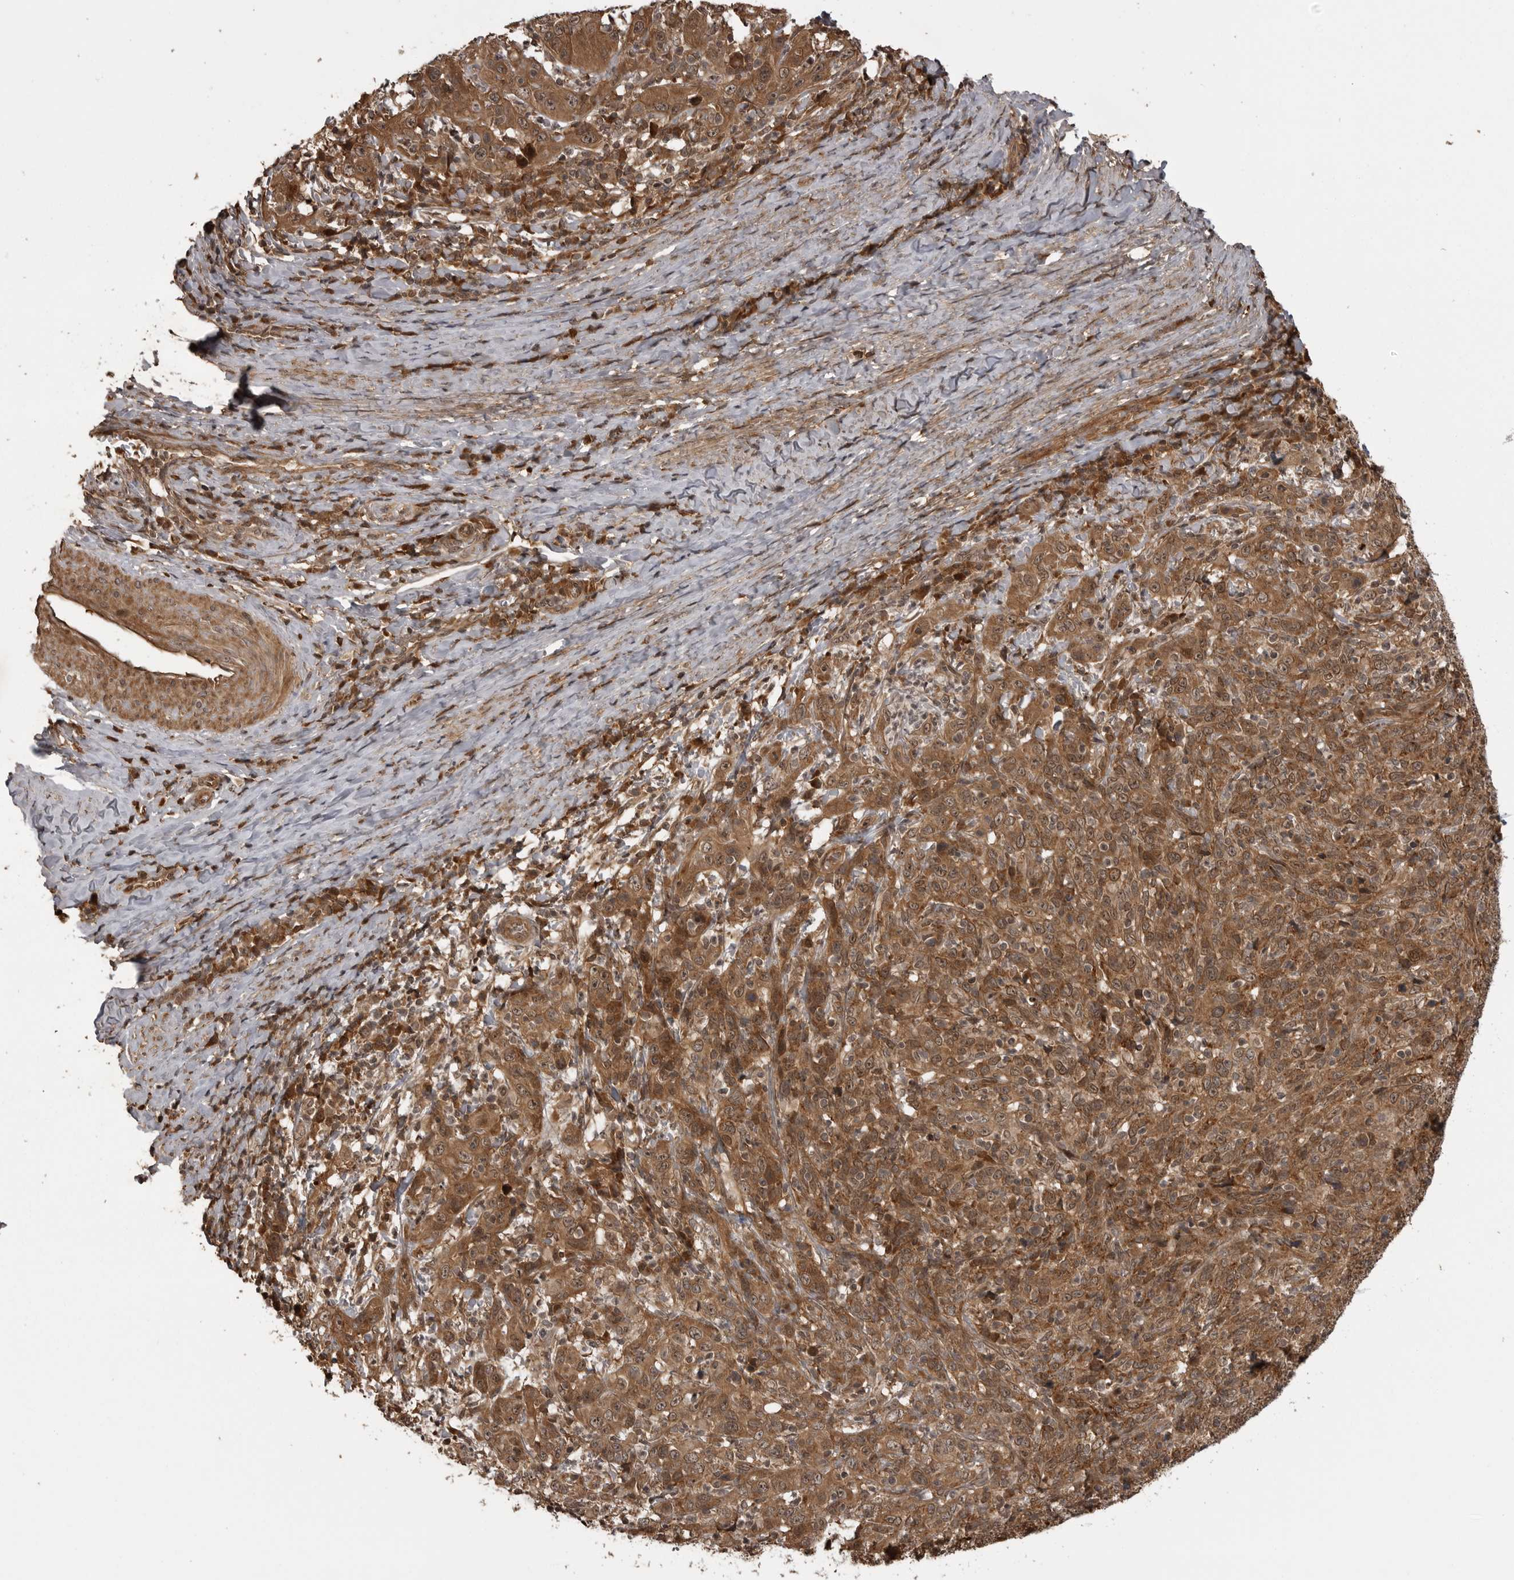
{"staining": {"intensity": "moderate", "quantity": ">75%", "location": "cytoplasmic/membranous,nuclear"}, "tissue": "cervical cancer", "cell_type": "Tumor cells", "image_type": "cancer", "snomed": [{"axis": "morphology", "description": "Squamous cell carcinoma, NOS"}, {"axis": "topography", "description": "Cervix"}], "caption": "Protein staining shows moderate cytoplasmic/membranous and nuclear expression in approximately >75% of tumor cells in cervical cancer. Using DAB (brown) and hematoxylin (blue) stains, captured at high magnification using brightfield microscopy.", "gene": "AKAP7", "patient": {"sex": "female", "age": 46}}